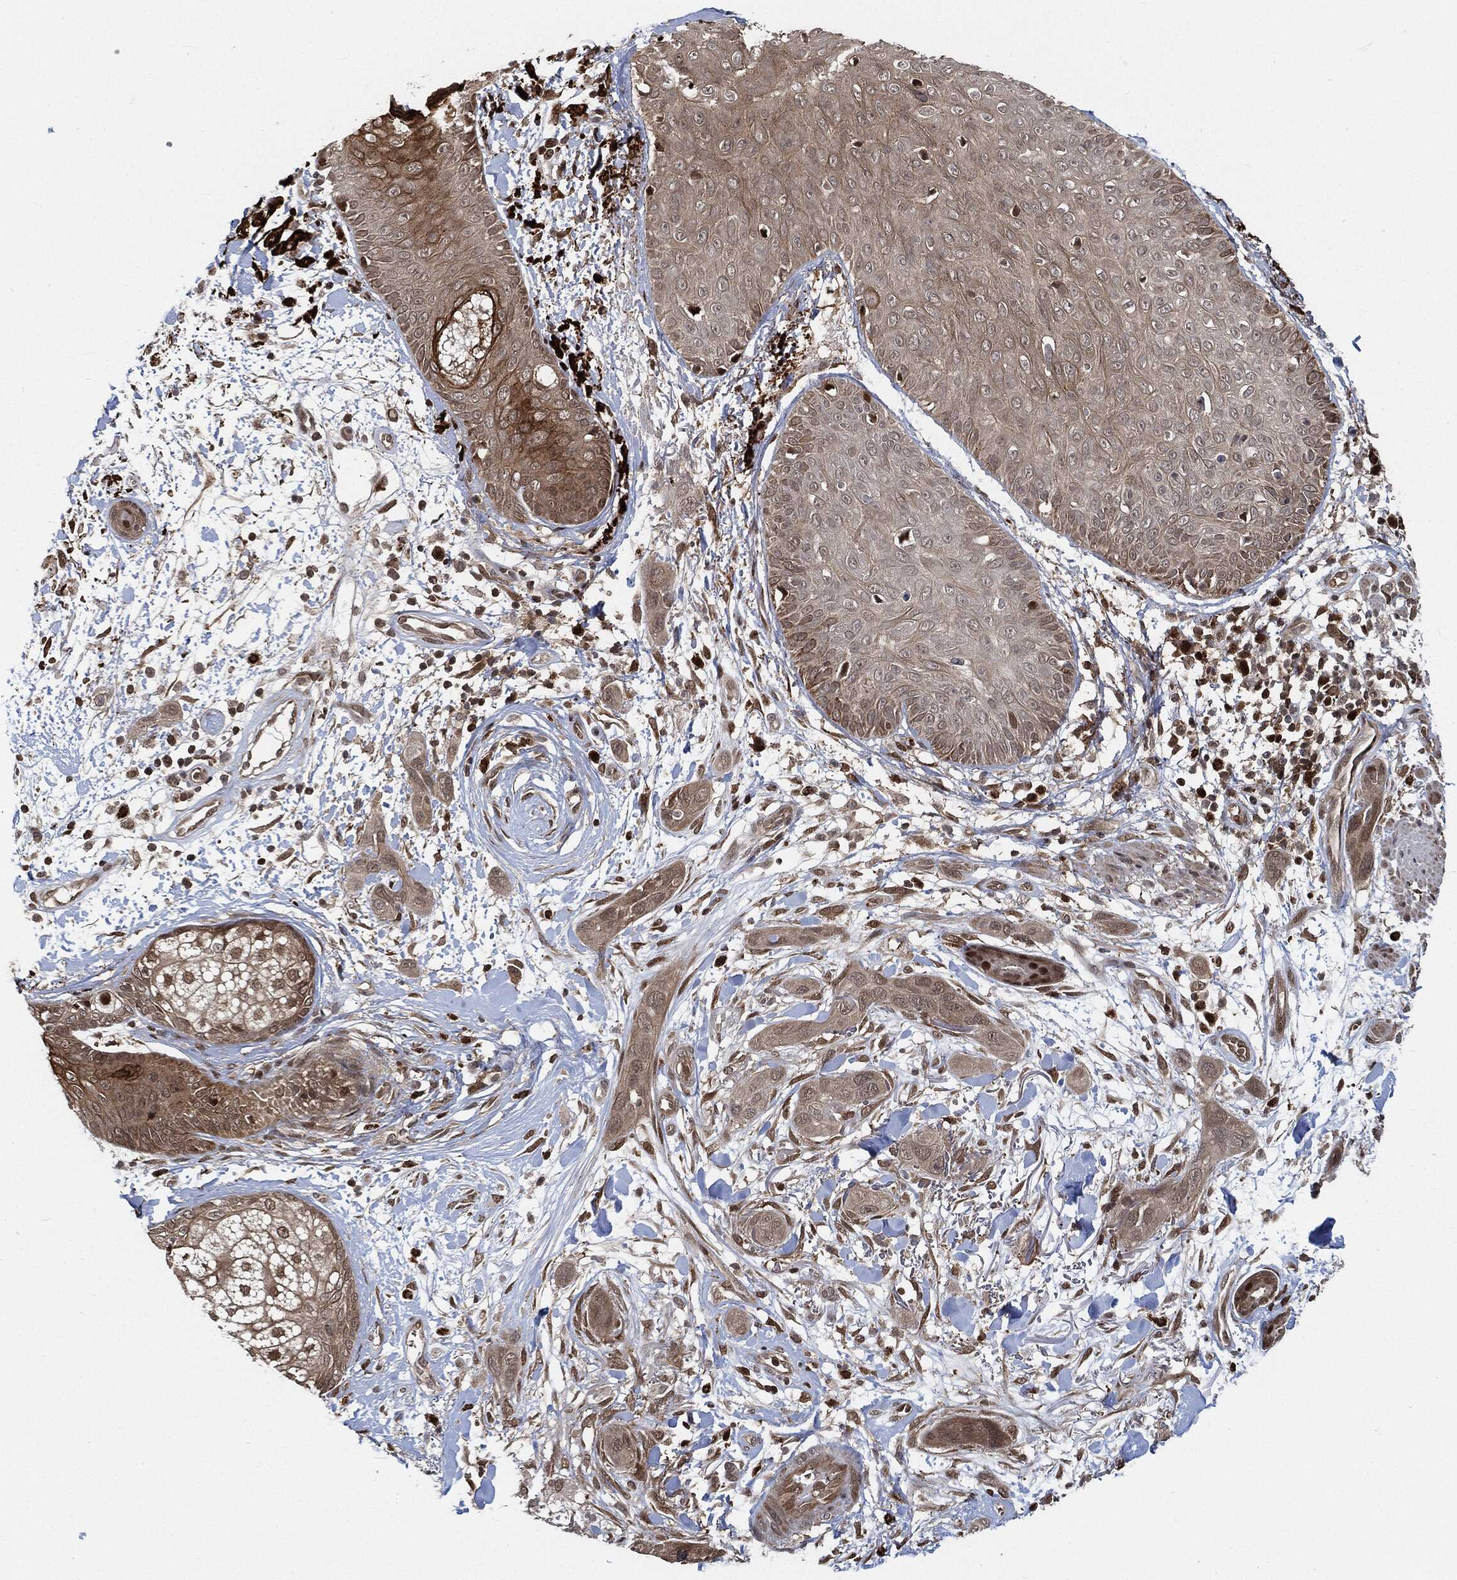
{"staining": {"intensity": "negative", "quantity": "none", "location": "none"}, "tissue": "skin cancer", "cell_type": "Tumor cells", "image_type": "cancer", "snomed": [{"axis": "morphology", "description": "Squamous cell carcinoma, NOS"}, {"axis": "topography", "description": "Skin"}], "caption": "Squamous cell carcinoma (skin) stained for a protein using immunohistochemistry (IHC) exhibits no positivity tumor cells.", "gene": "CUTA", "patient": {"sex": "male", "age": 78}}